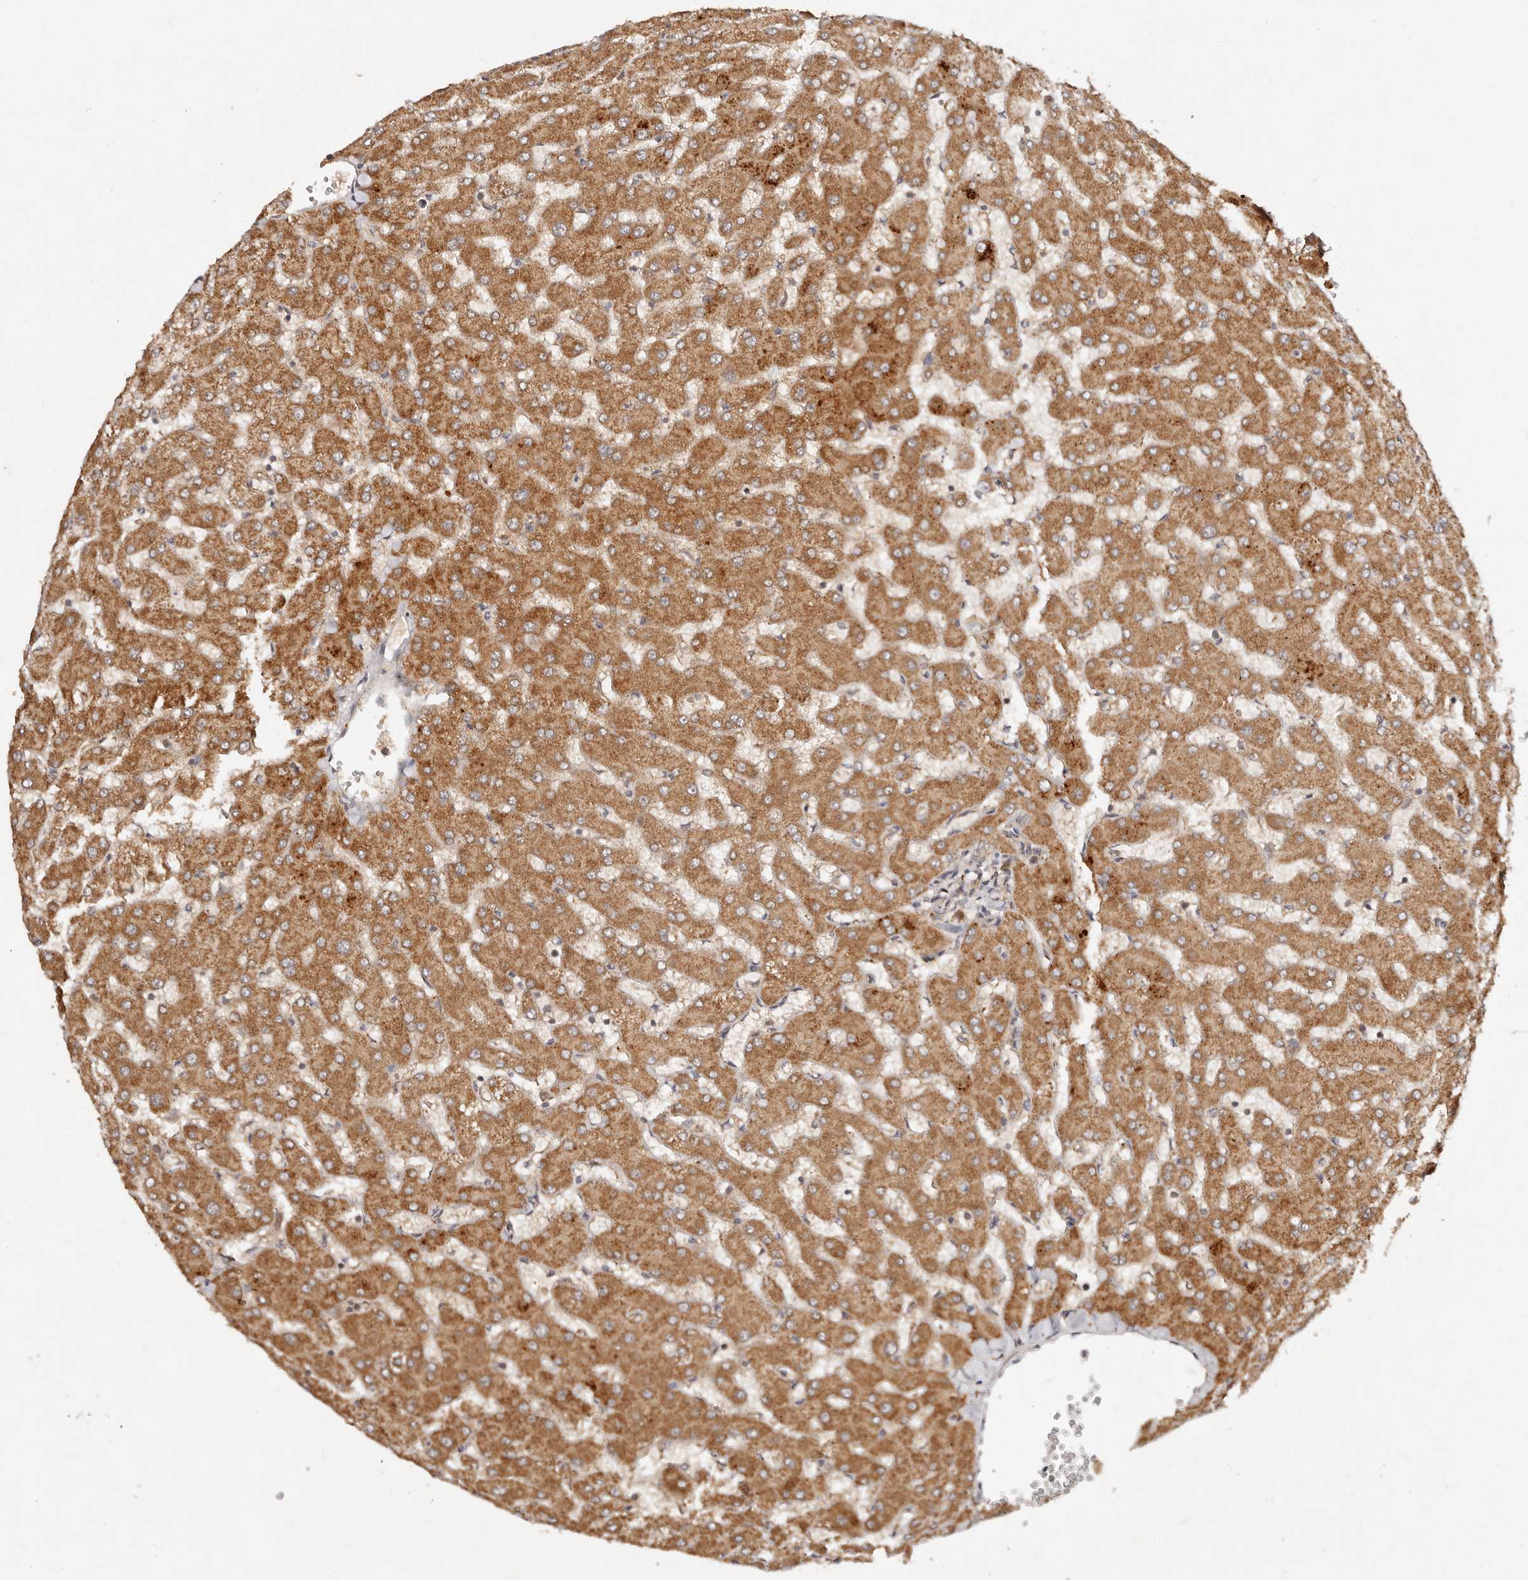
{"staining": {"intensity": "weak", "quantity": ">75%", "location": "cytoplasmic/membranous"}, "tissue": "liver", "cell_type": "Cholangiocytes", "image_type": "normal", "snomed": [{"axis": "morphology", "description": "Normal tissue, NOS"}, {"axis": "topography", "description": "Liver"}], "caption": "Unremarkable liver shows weak cytoplasmic/membranous expression in about >75% of cholangiocytes, visualized by immunohistochemistry.", "gene": "DENND11", "patient": {"sex": "female", "age": 63}}